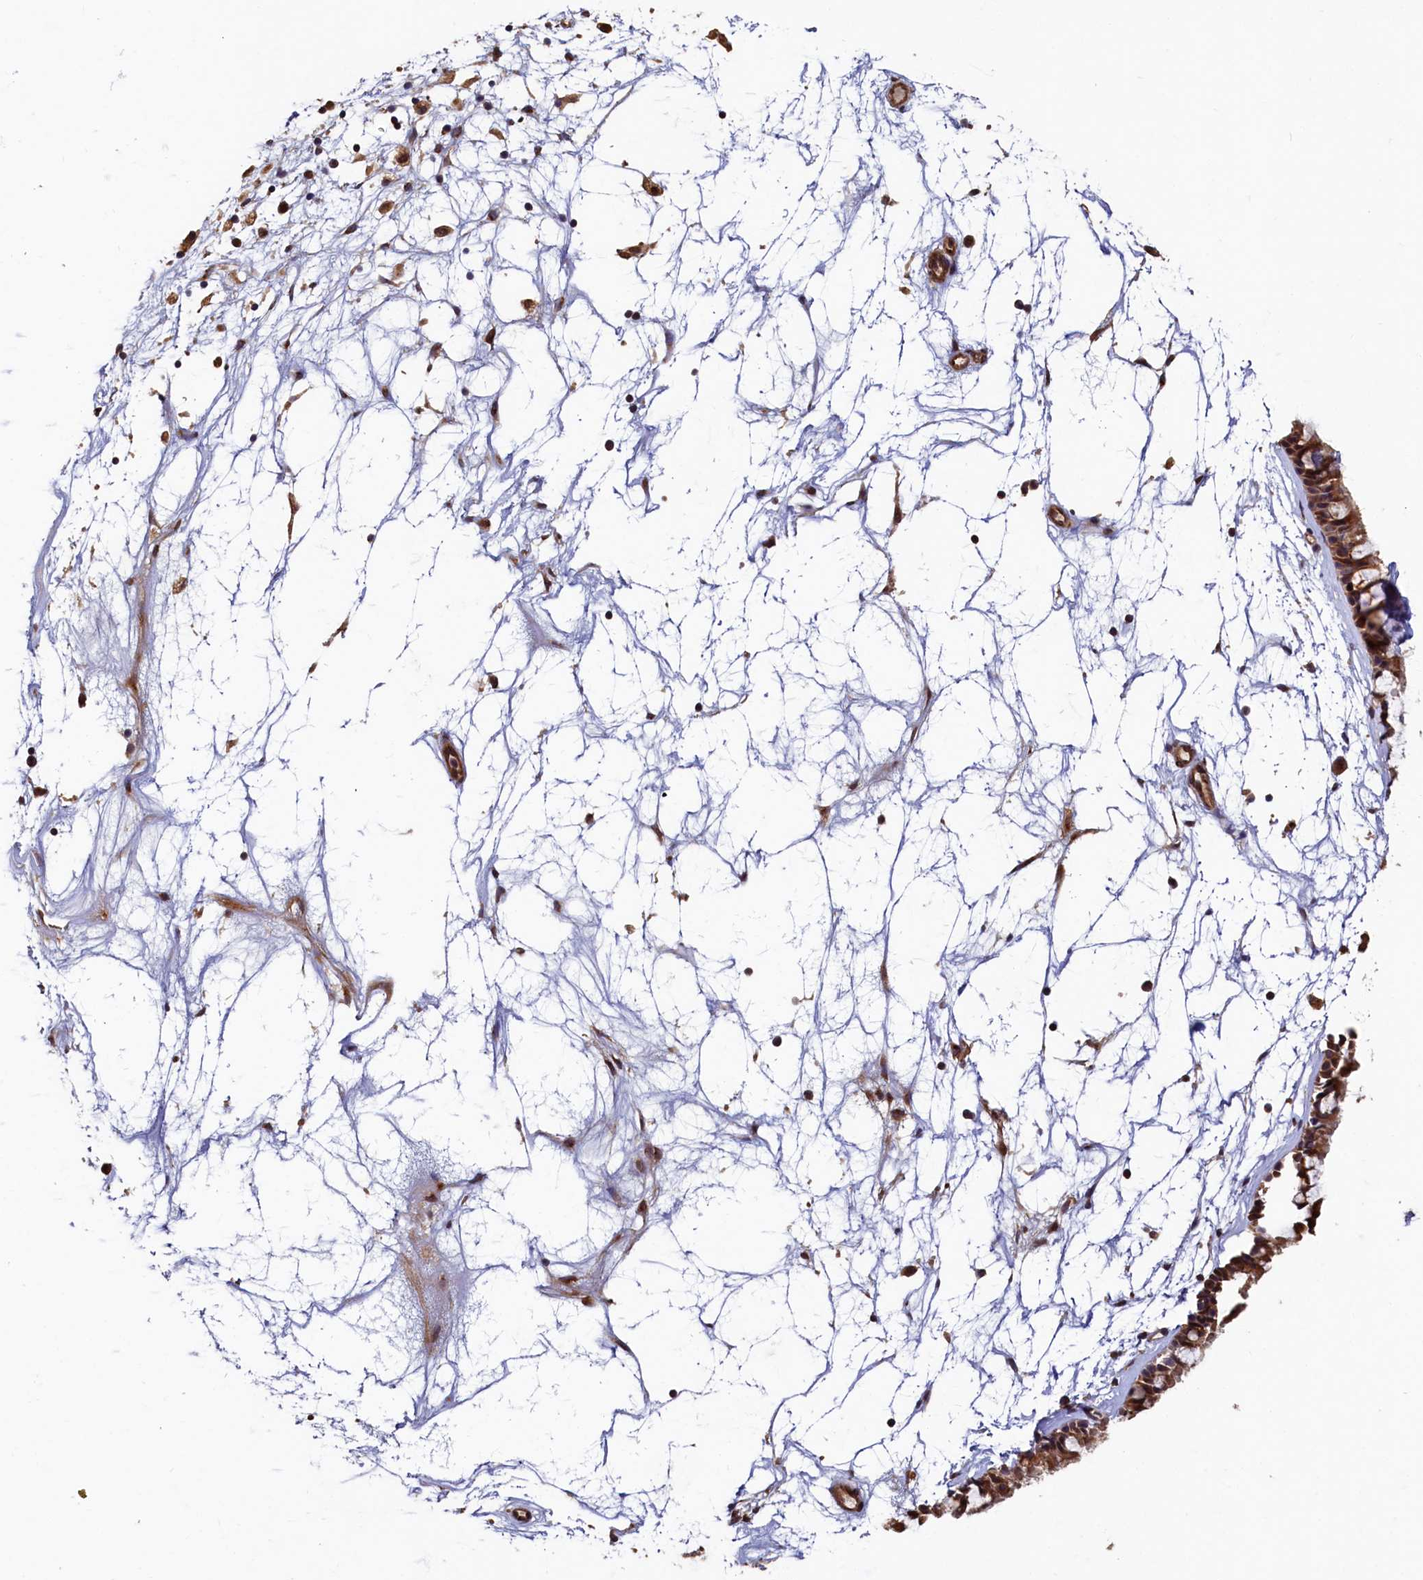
{"staining": {"intensity": "moderate", "quantity": ">75%", "location": "cytoplasmic/membranous"}, "tissue": "nasopharynx", "cell_type": "Respiratory epithelial cells", "image_type": "normal", "snomed": [{"axis": "morphology", "description": "Normal tissue, NOS"}, {"axis": "topography", "description": "Nasopharynx"}], "caption": "Immunohistochemical staining of unremarkable nasopharynx exhibits moderate cytoplasmic/membranous protein positivity in approximately >75% of respiratory epithelial cells. Immunohistochemistry (ihc) stains the protein of interest in brown and the nuclei are stained blue.", "gene": "TMEM181", "patient": {"sex": "male", "age": 64}}